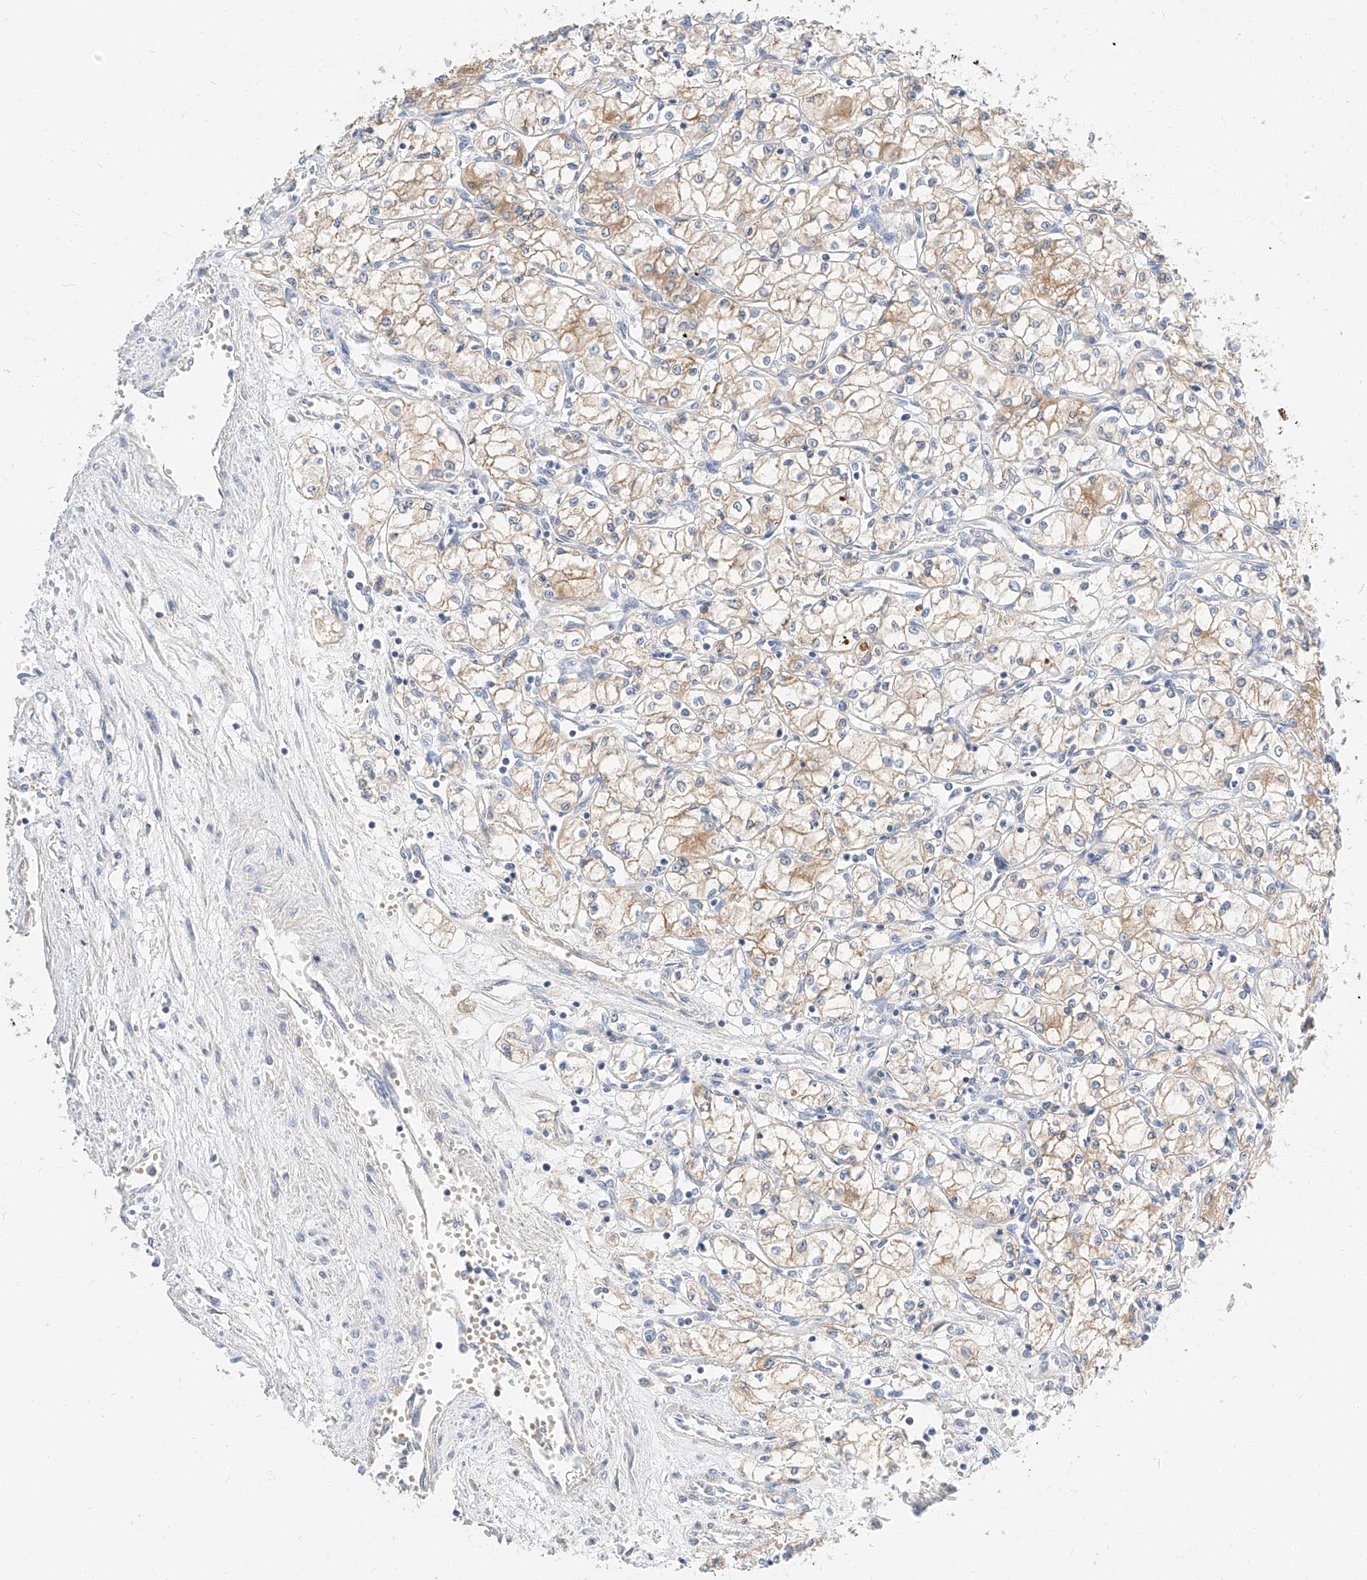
{"staining": {"intensity": "weak", "quantity": "25%-75%", "location": "cytoplasmic/membranous"}, "tissue": "renal cancer", "cell_type": "Tumor cells", "image_type": "cancer", "snomed": [{"axis": "morphology", "description": "Adenocarcinoma, NOS"}, {"axis": "topography", "description": "Kidney"}], "caption": "The immunohistochemical stain labels weak cytoplasmic/membranous positivity in tumor cells of adenocarcinoma (renal) tissue.", "gene": "MAP7", "patient": {"sex": "male", "age": 59}}